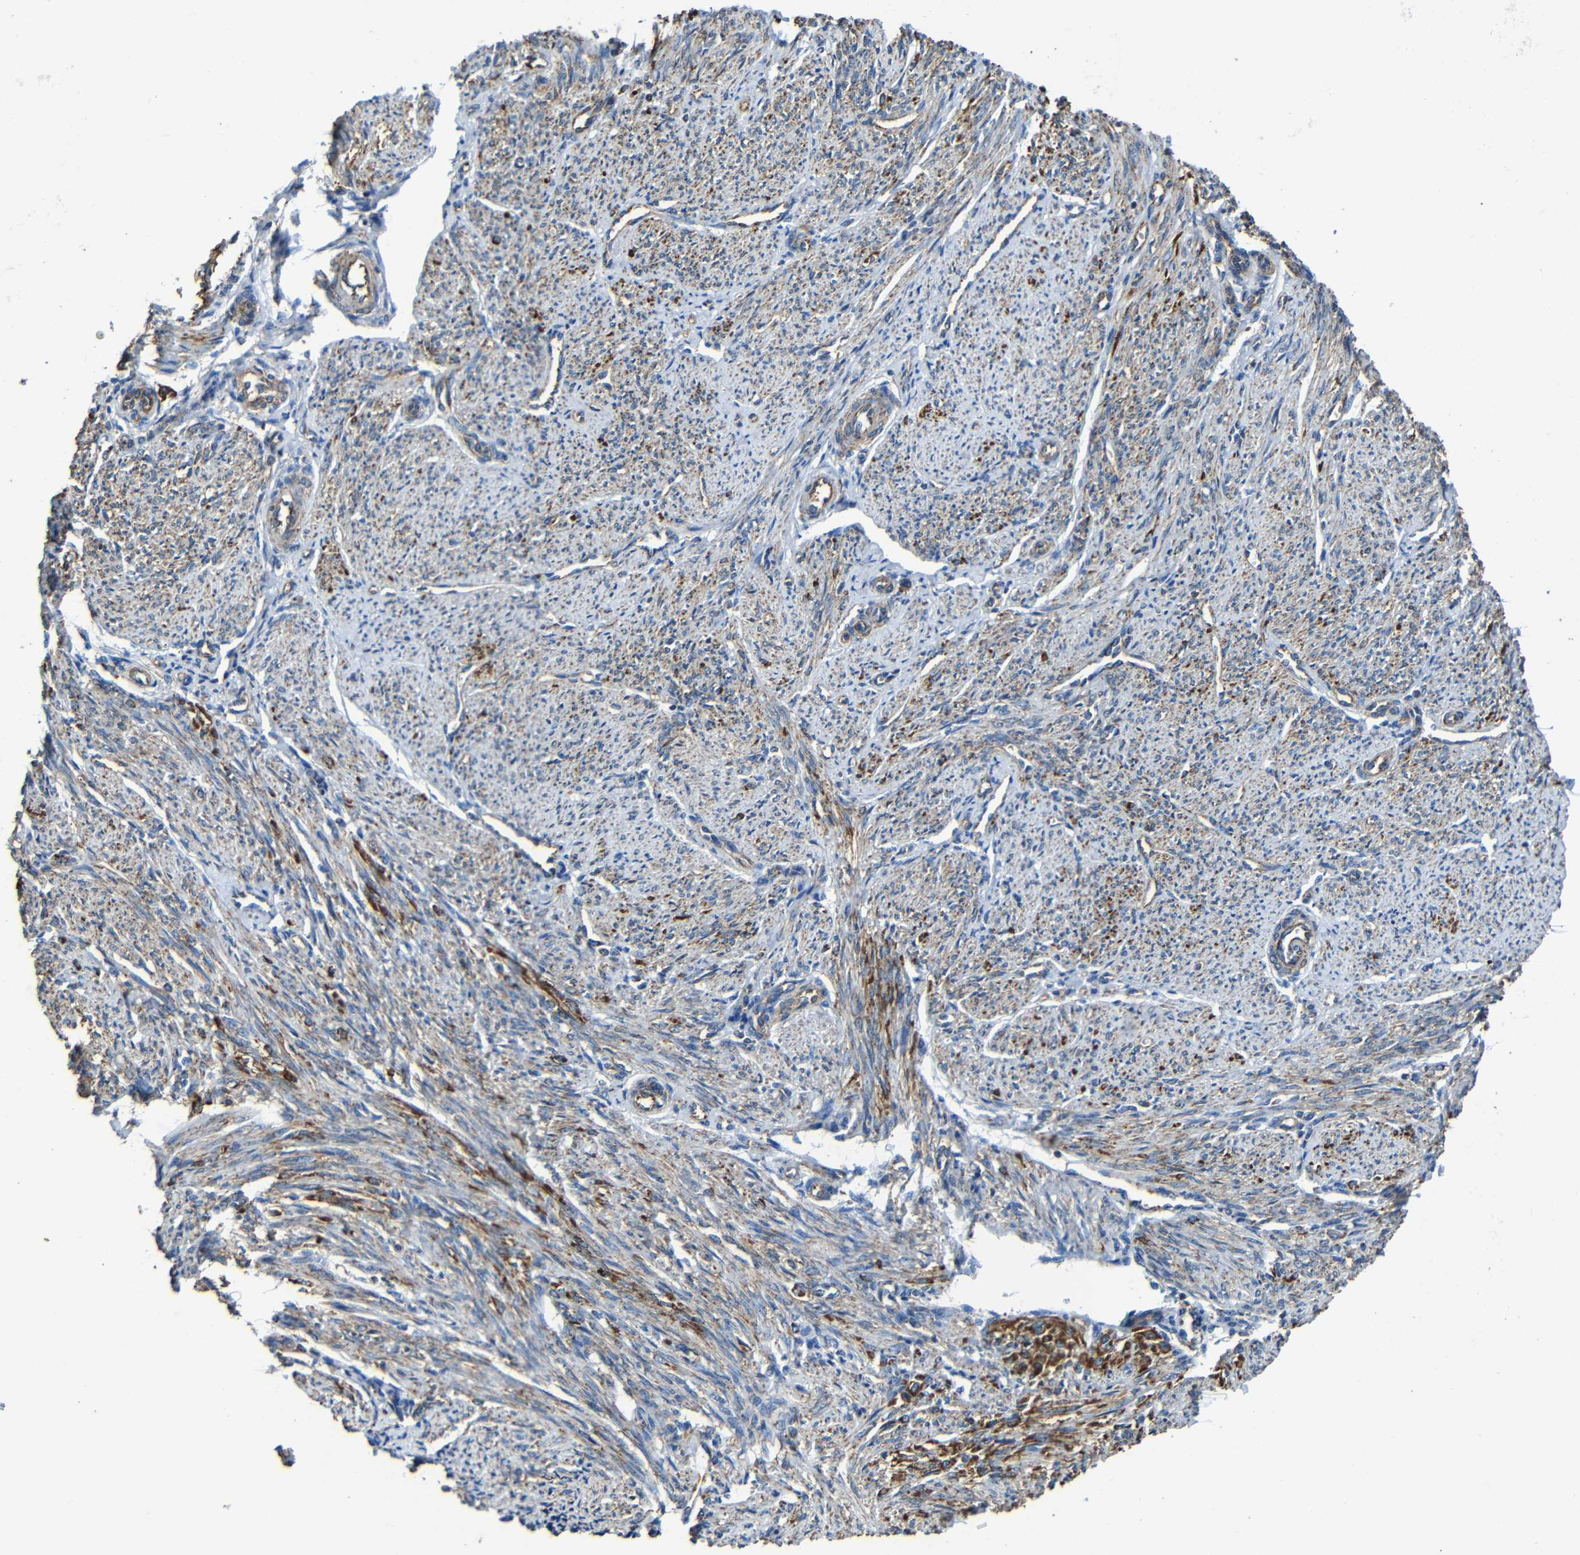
{"staining": {"intensity": "moderate", "quantity": ">75%", "location": "cytoplasmic/membranous"}, "tissue": "smooth muscle", "cell_type": "Smooth muscle cells", "image_type": "normal", "snomed": [{"axis": "morphology", "description": "Normal tissue, NOS"}, {"axis": "topography", "description": "Smooth muscle"}], "caption": "This is an image of immunohistochemistry (IHC) staining of unremarkable smooth muscle, which shows moderate expression in the cytoplasmic/membranous of smooth muscle cells.", "gene": "INTS6L", "patient": {"sex": "female", "age": 65}}